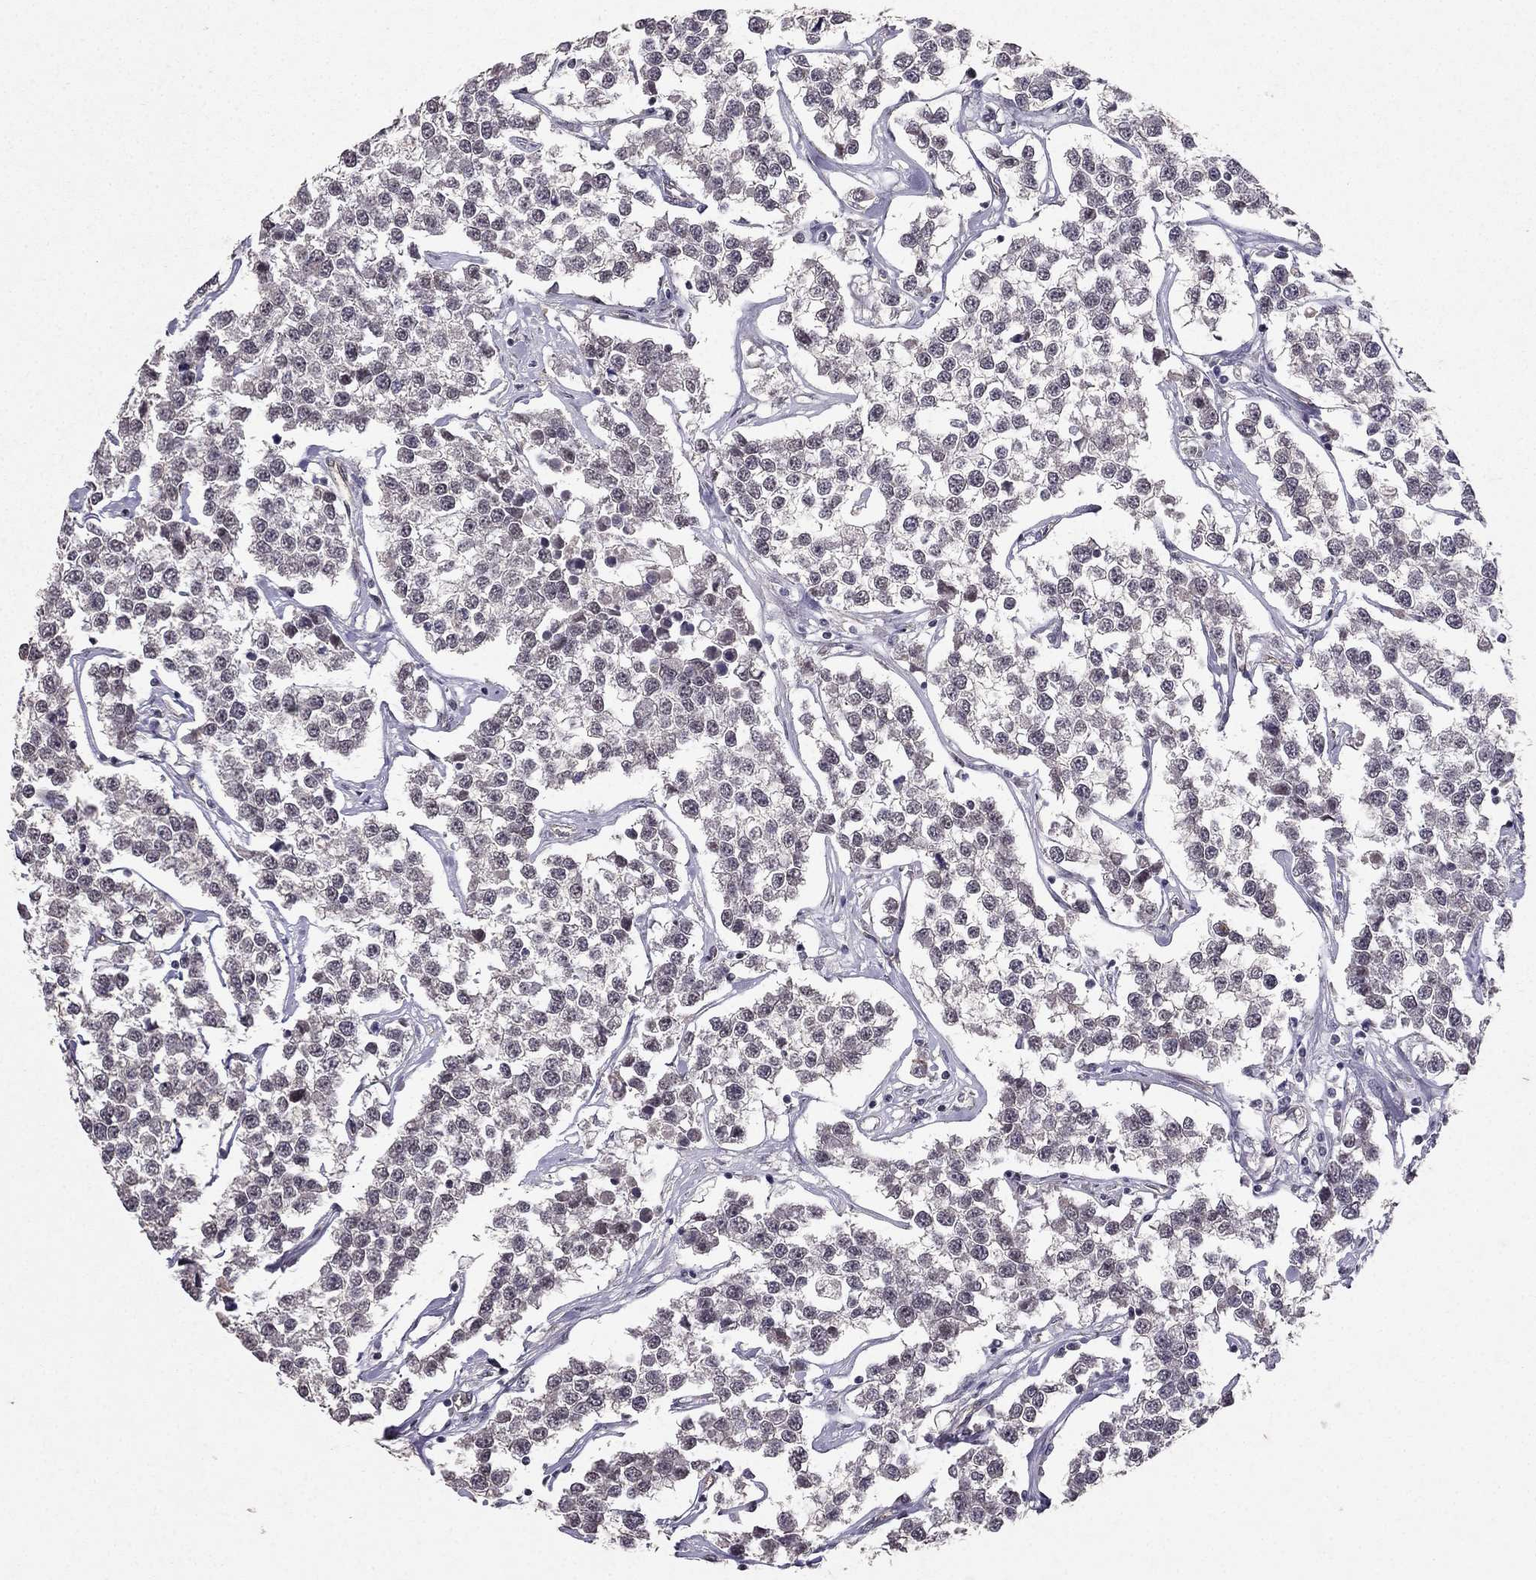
{"staining": {"intensity": "negative", "quantity": "none", "location": "none"}, "tissue": "testis cancer", "cell_type": "Tumor cells", "image_type": "cancer", "snomed": [{"axis": "morphology", "description": "Seminoma, NOS"}, {"axis": "topography", "description": "Testis"}], "caption": "Human seminoma (testis) stained for a protein using immunohistochemistry shows no staining in tumor cells.", "gene": "RASIP1", "patient": {"sex": "male", "age": 59}}